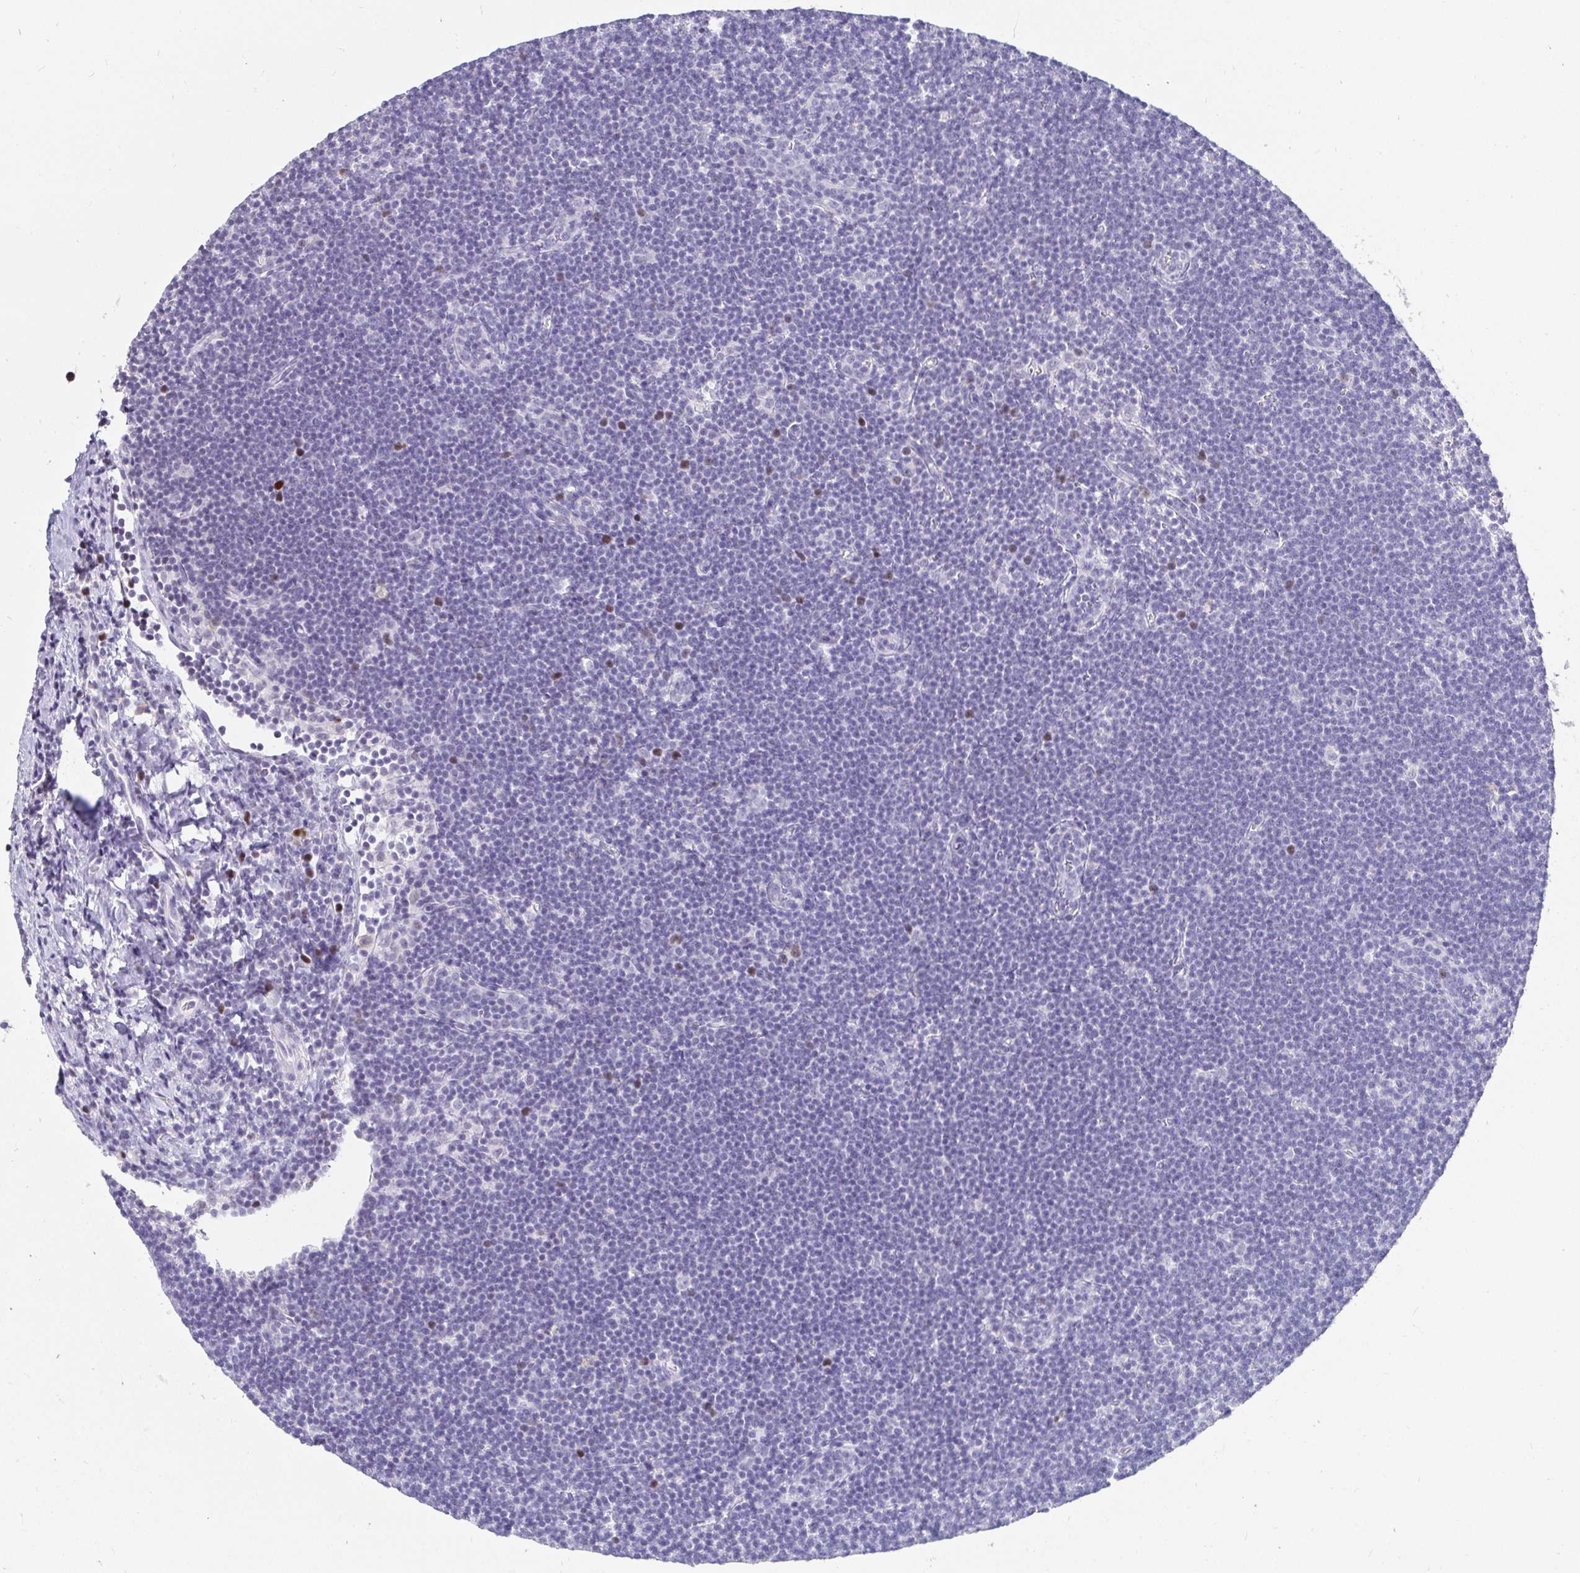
{"staining": {"intensity": "moderate", "quantity": "<25%", "location": "nuclear"}, "tissue": "lymphoma", "cell_type": "Tumor cells", "image_type": "cancer", "snomed": [{"axis": "morphology", "description": "Malignant lymphoma, non-Hodgkin's type, Low grade"}, {"axis": "topography", "description": "Lymph node"}], "caption": "Tumor cells demonstrate low levels of moderate nuclear staining in approximately <25% of cells in lymphoma.", "gene": "ANLN", "patient": {"sex": "female", "age": 73}}